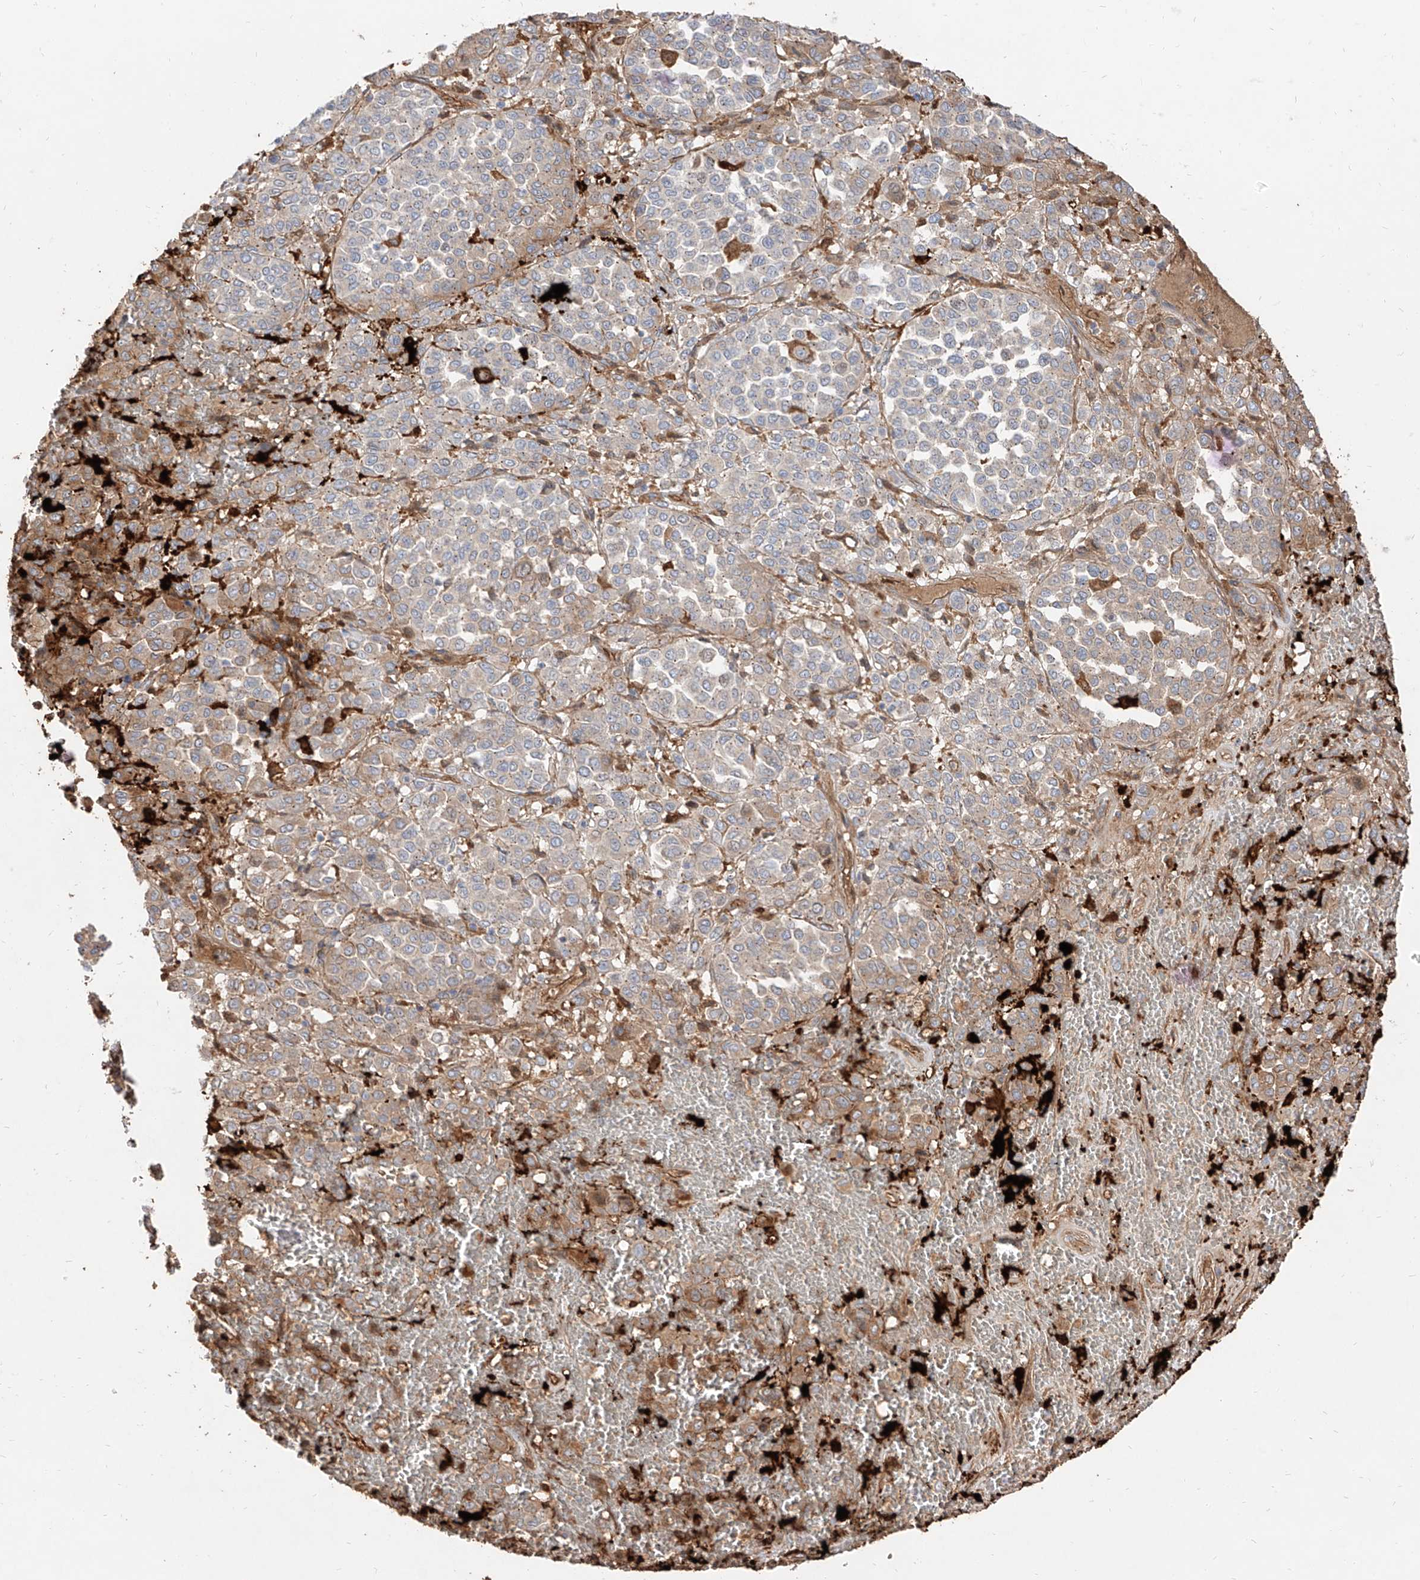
{"staining": {"intensity": "weak", "quantity": "25%-75%", "location": "cytoplasmic/membranous"}, "tissue": "melanoma", "cell_type": "Tumor cells", "image_type": "cancer", "snomed": [{"axis": "morphology", "description": "Malignant melanoma, Metastatic site"}, {"axis": "topography", "description": "Pancreas"}], "caption": "This micrograph reveals malignant melanoma (metastatic site) stained with IHC to label a protein in brown. The cytoplasmic/membranous of tumor cells show weak positivity for the protein. Nuclei are counter-stained blue.", "gene": "KYNU", "patient": {"sex": "female", "age": 30}}